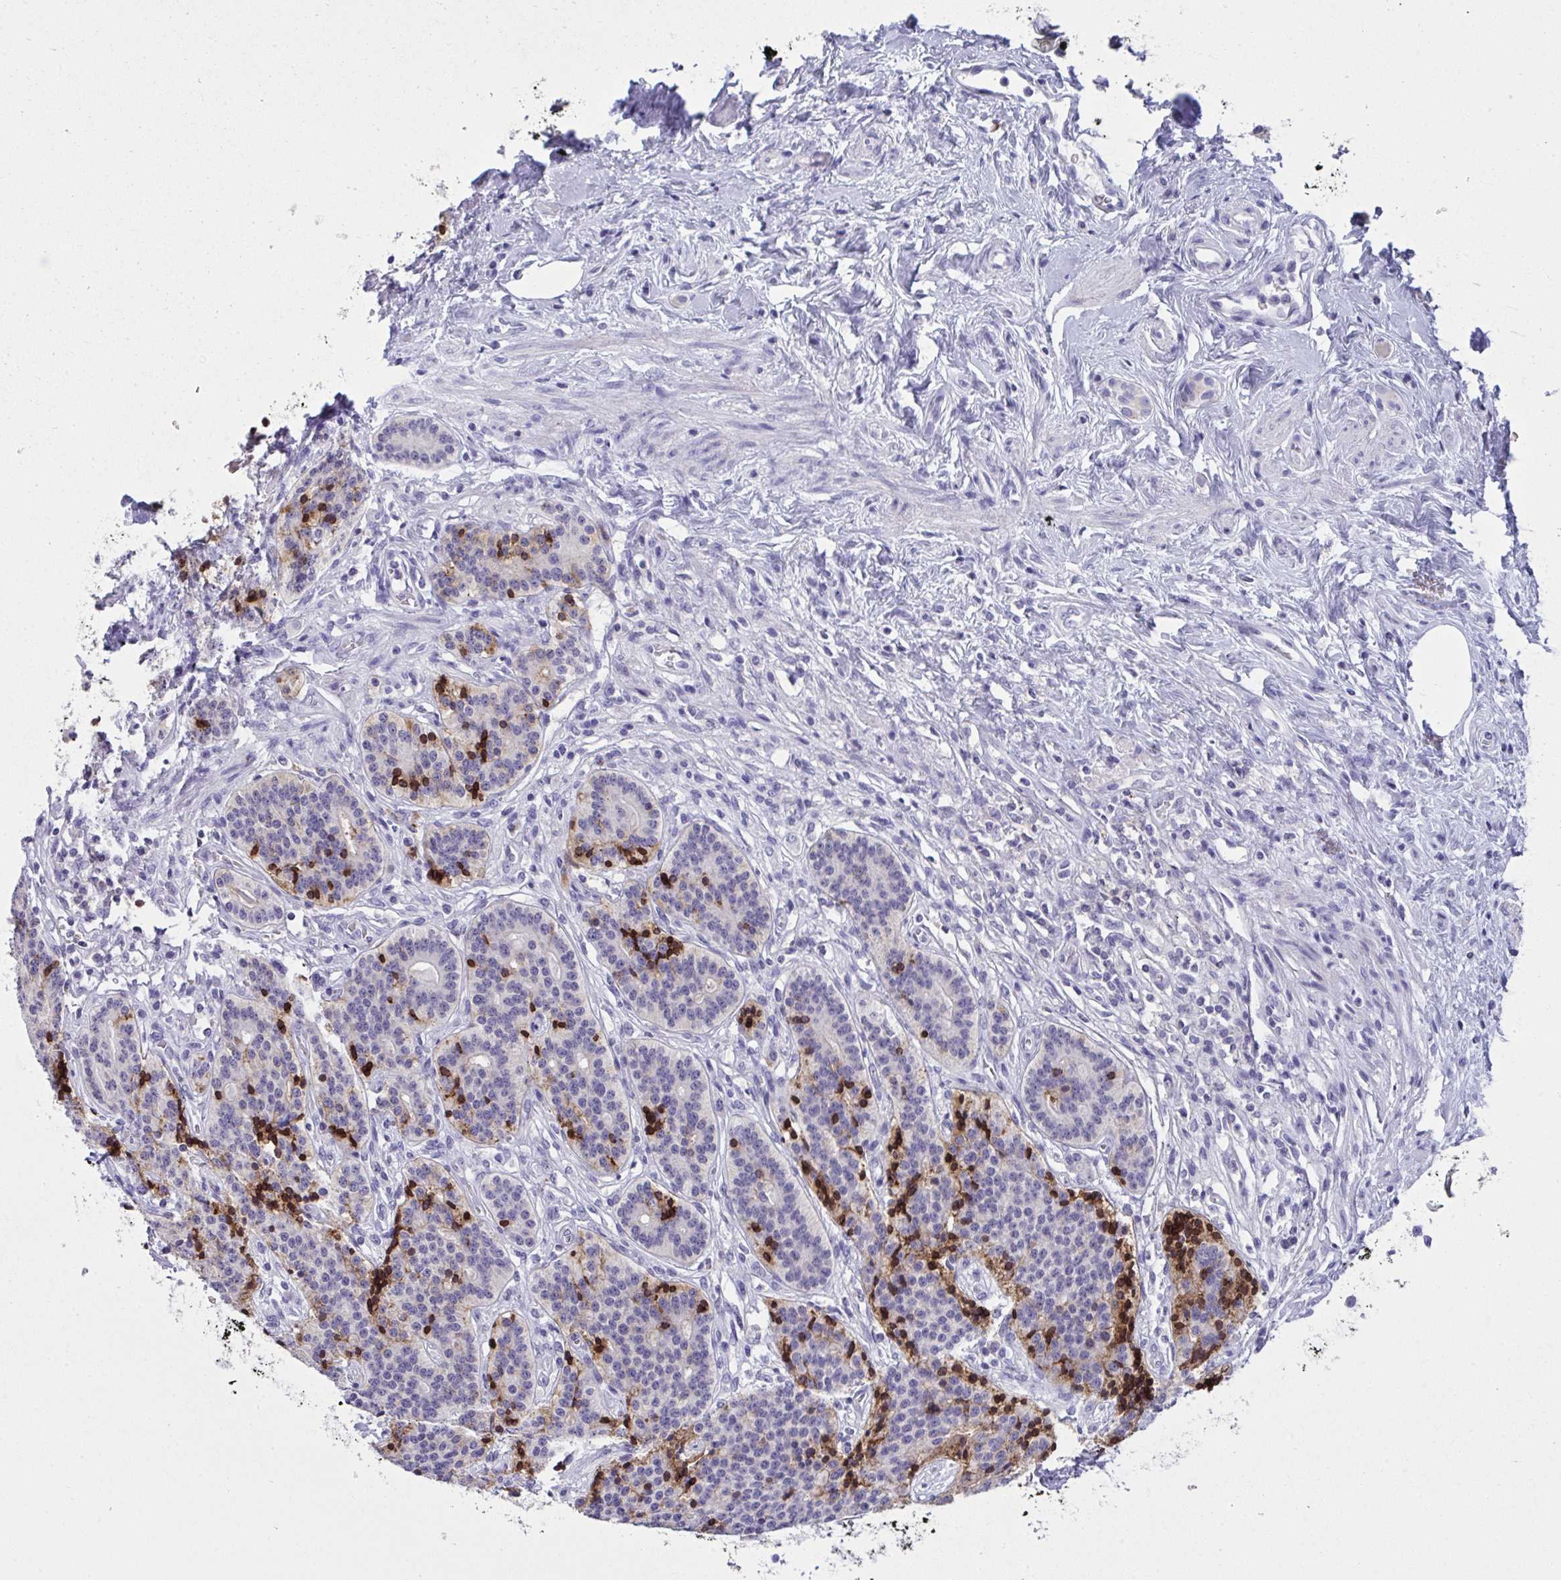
{"staining": {"intensity": "strong", "quantity": "25%-75%", "location": "cytoplasmic/membranous,nuclear"}, "tissue": "carcinoid", "cell_type": "Tumor cells", "image_type": "cancer", "snomed": [{"axis": "morphology", "description": "Carcinoid, malignant, NOS"}, {"axis": "topography", "description": "Small intestine"}], "caption": "Malignant carcinoid stained with a protein marker exhibits strong staining in tumor cells.", "gene": "RGPD5", "patient": {"sex": "female", "age": 73}}